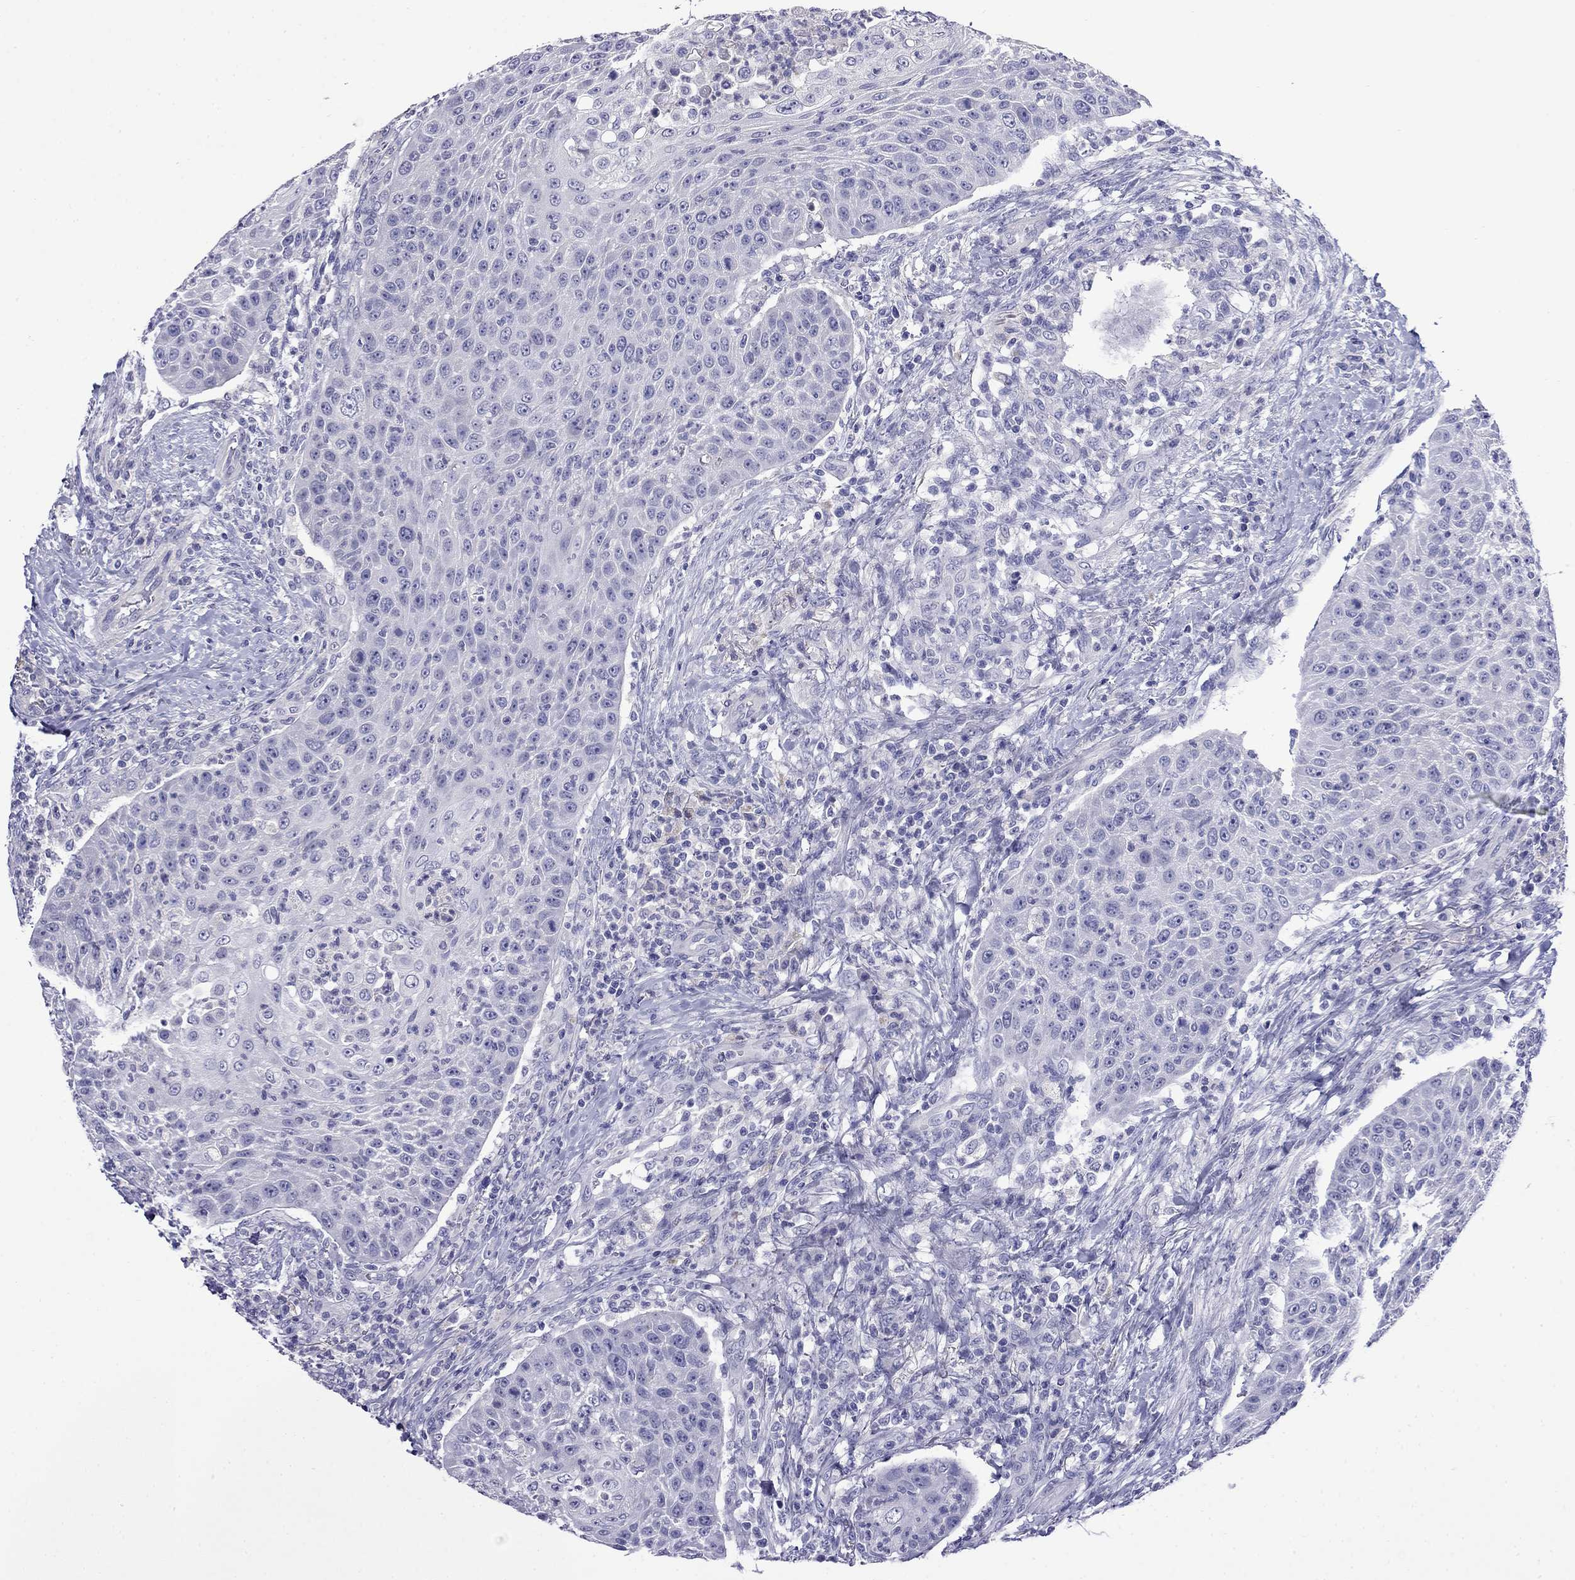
{"staining": {"intensity": "negative", "quantity": "none", "location": "none"}, "tissue": "head and neck cancer", "cell_type": "Tumor cells", "image_type": "cancer", "snomed": [{"axis": "morphology", "description": "Squamous cell carcinoma, NOS"}, {"axis": "topography", "description": "Head-Neck"}], "caption": "Immunohistochemistry (IHC) histopathology image of neoplastic tissue: head and neck cancer (squamous cell carcinoma) stained with DAB shows no significant protein staining in tumor cells.", "gene": "MYO15A", "patient": {"sex": "male", "age": 69}}